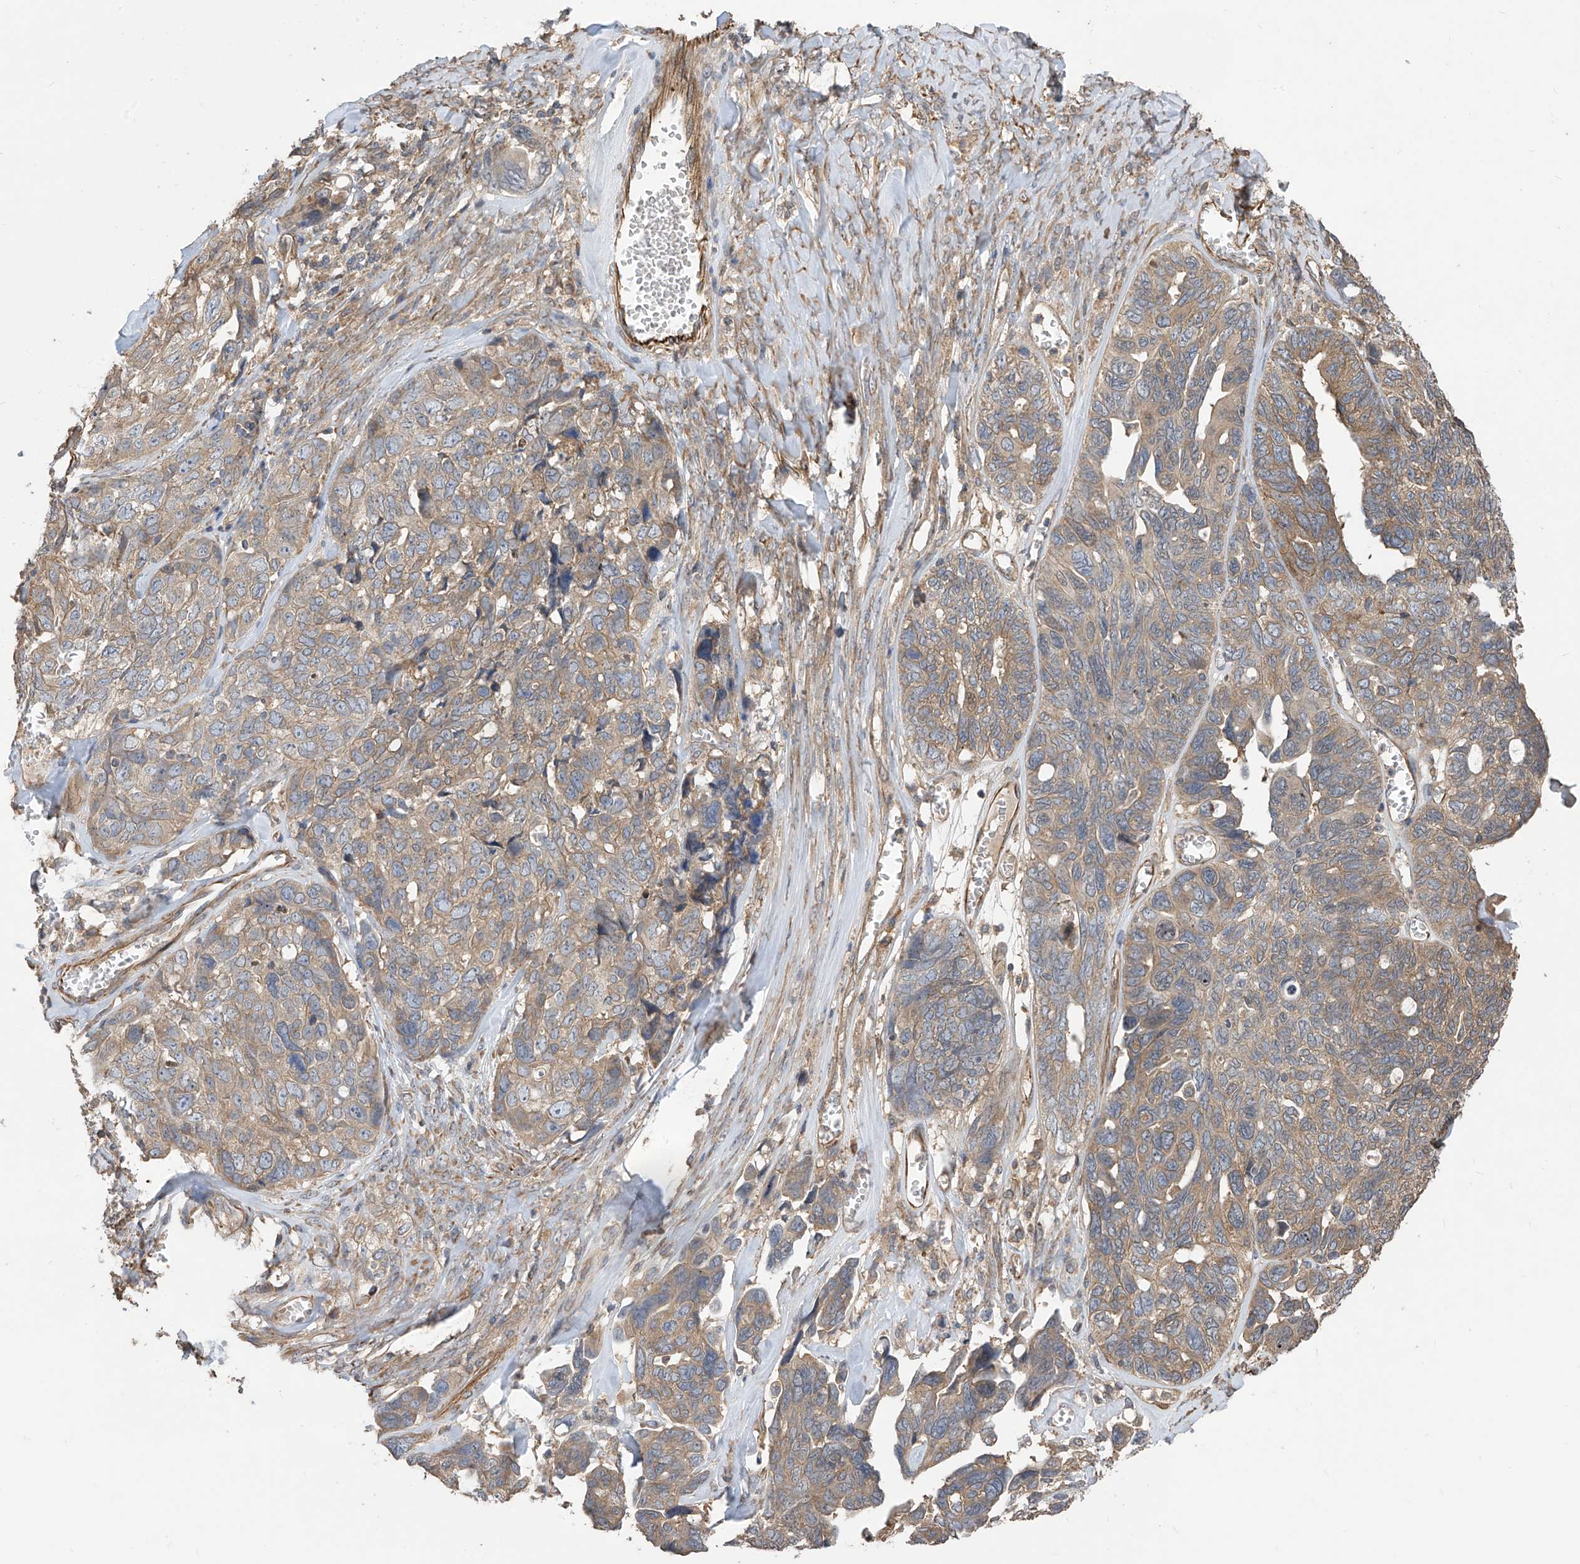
{"staining": {"intensity": "weak", "quantity": ">75%", "location": "cytoplasmic/membranous"}, "tissue": "ovarian cancer", "cell_type": "Tumor cells", "image_type": "cancer", "snomed": [{"axis": "morphology", "description": "Cystadenocarcinoma, serous, NOS"}, {"axis": "topography", "description": "Ovary"}], "caption": "A high-resolution micrograph shows immunohistochemistry (IHC) staining of ovarian serous cystadenocarcinoma, which reveals weak cytoplasmic/membranous expression in about >75% of tumor cells.", "gene": "PHACTR4", "patient": {"sex": "female", "age": 79}}